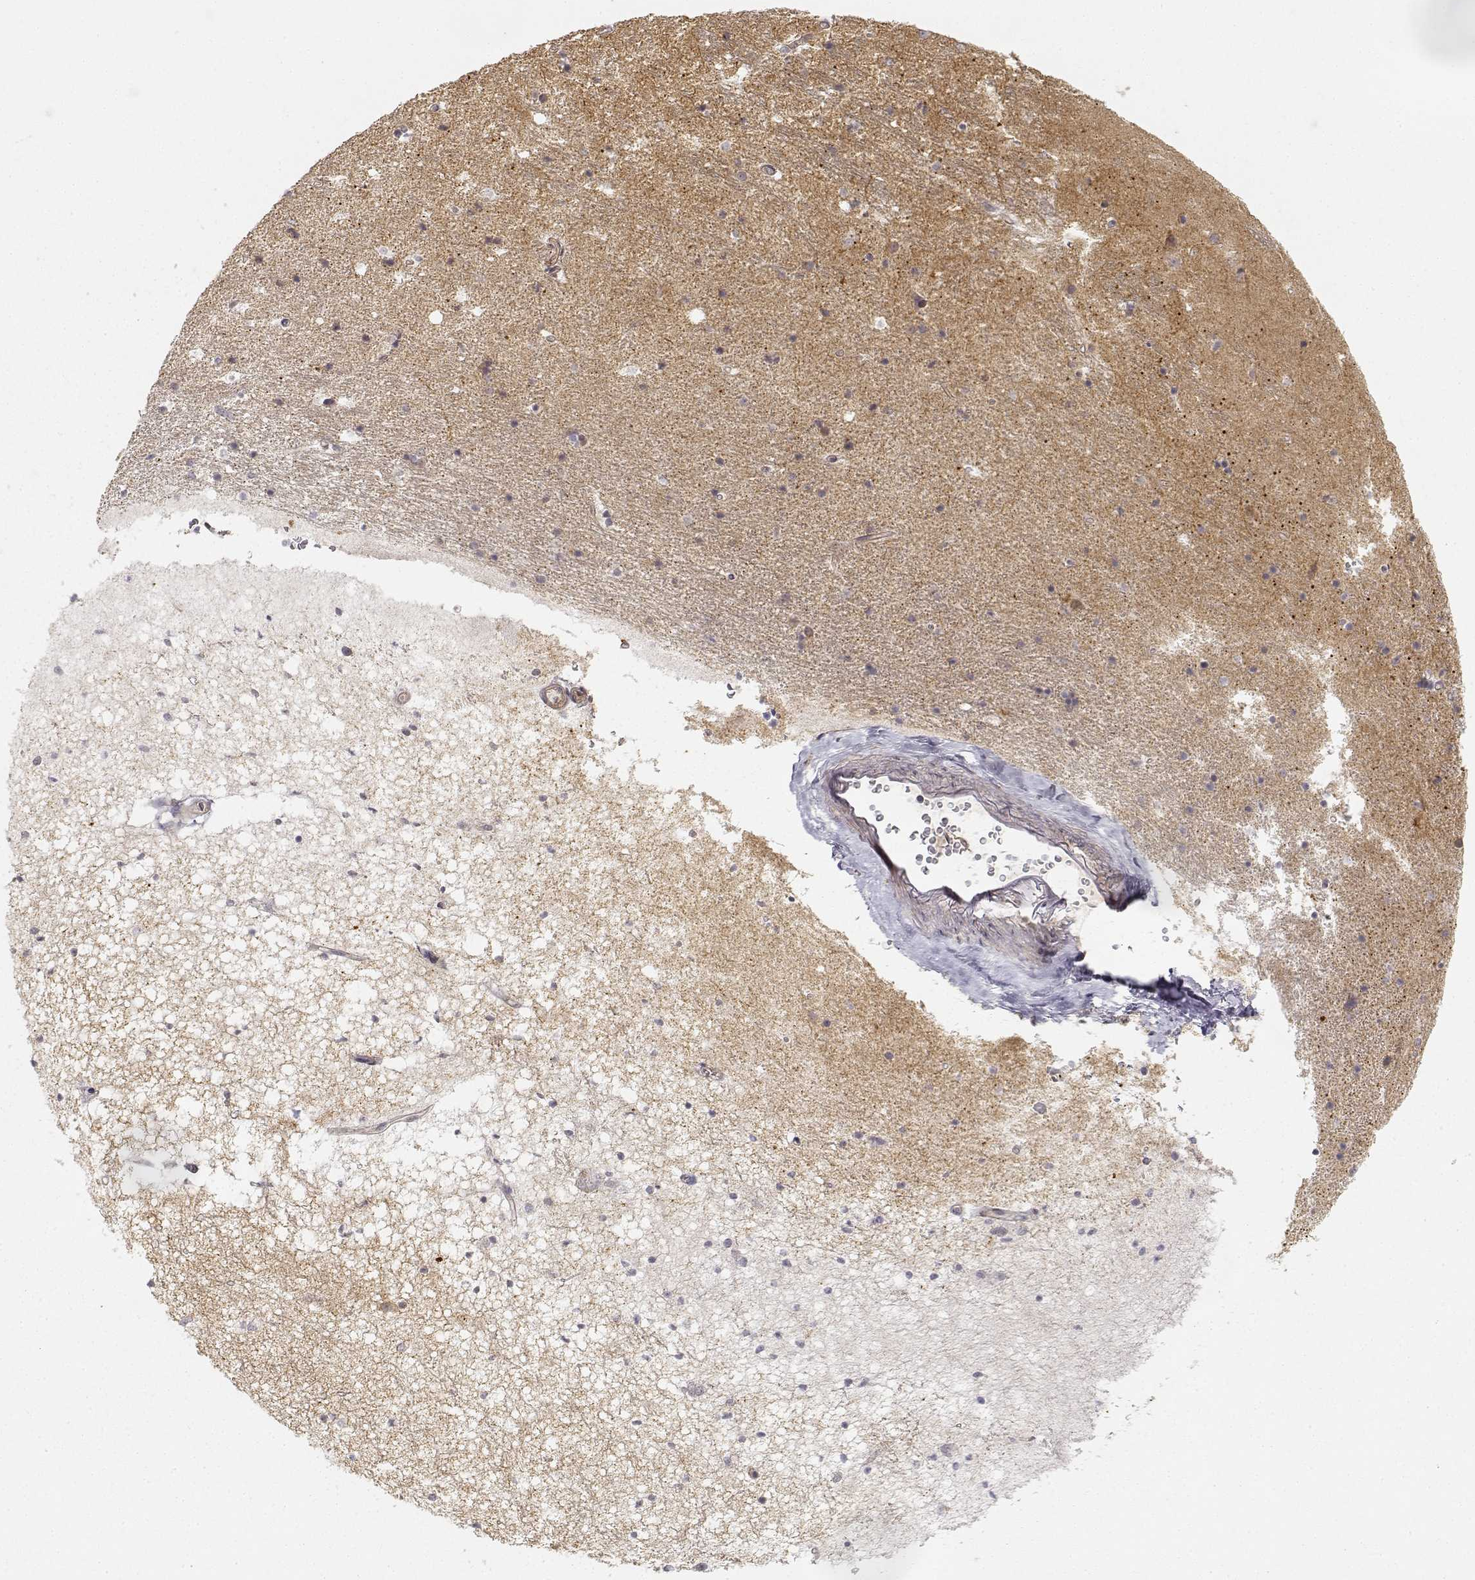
{"staining": {"intensity": "weak", "quantity": "<25%", "location": "cytoplasmic/membranous"}, "tissue": "hippocampus", "cell_type": "Glial cells", "image_type": "normal", "snomed": [{"axis": "morphology", "description": "Normal tissue, NOS"}, {"axis": "topography", "description": "Hippocampus"}], "caption": "Immunohistochemistry (IHC) of normal human hippocampus demonstrates no staining in glial cells. The staining is performed using DAB brown chromogen with nuclei counter-stained in using hematoxylin.", "gene": "EAF2", "patient": {"sex": "male", "age": 44}}